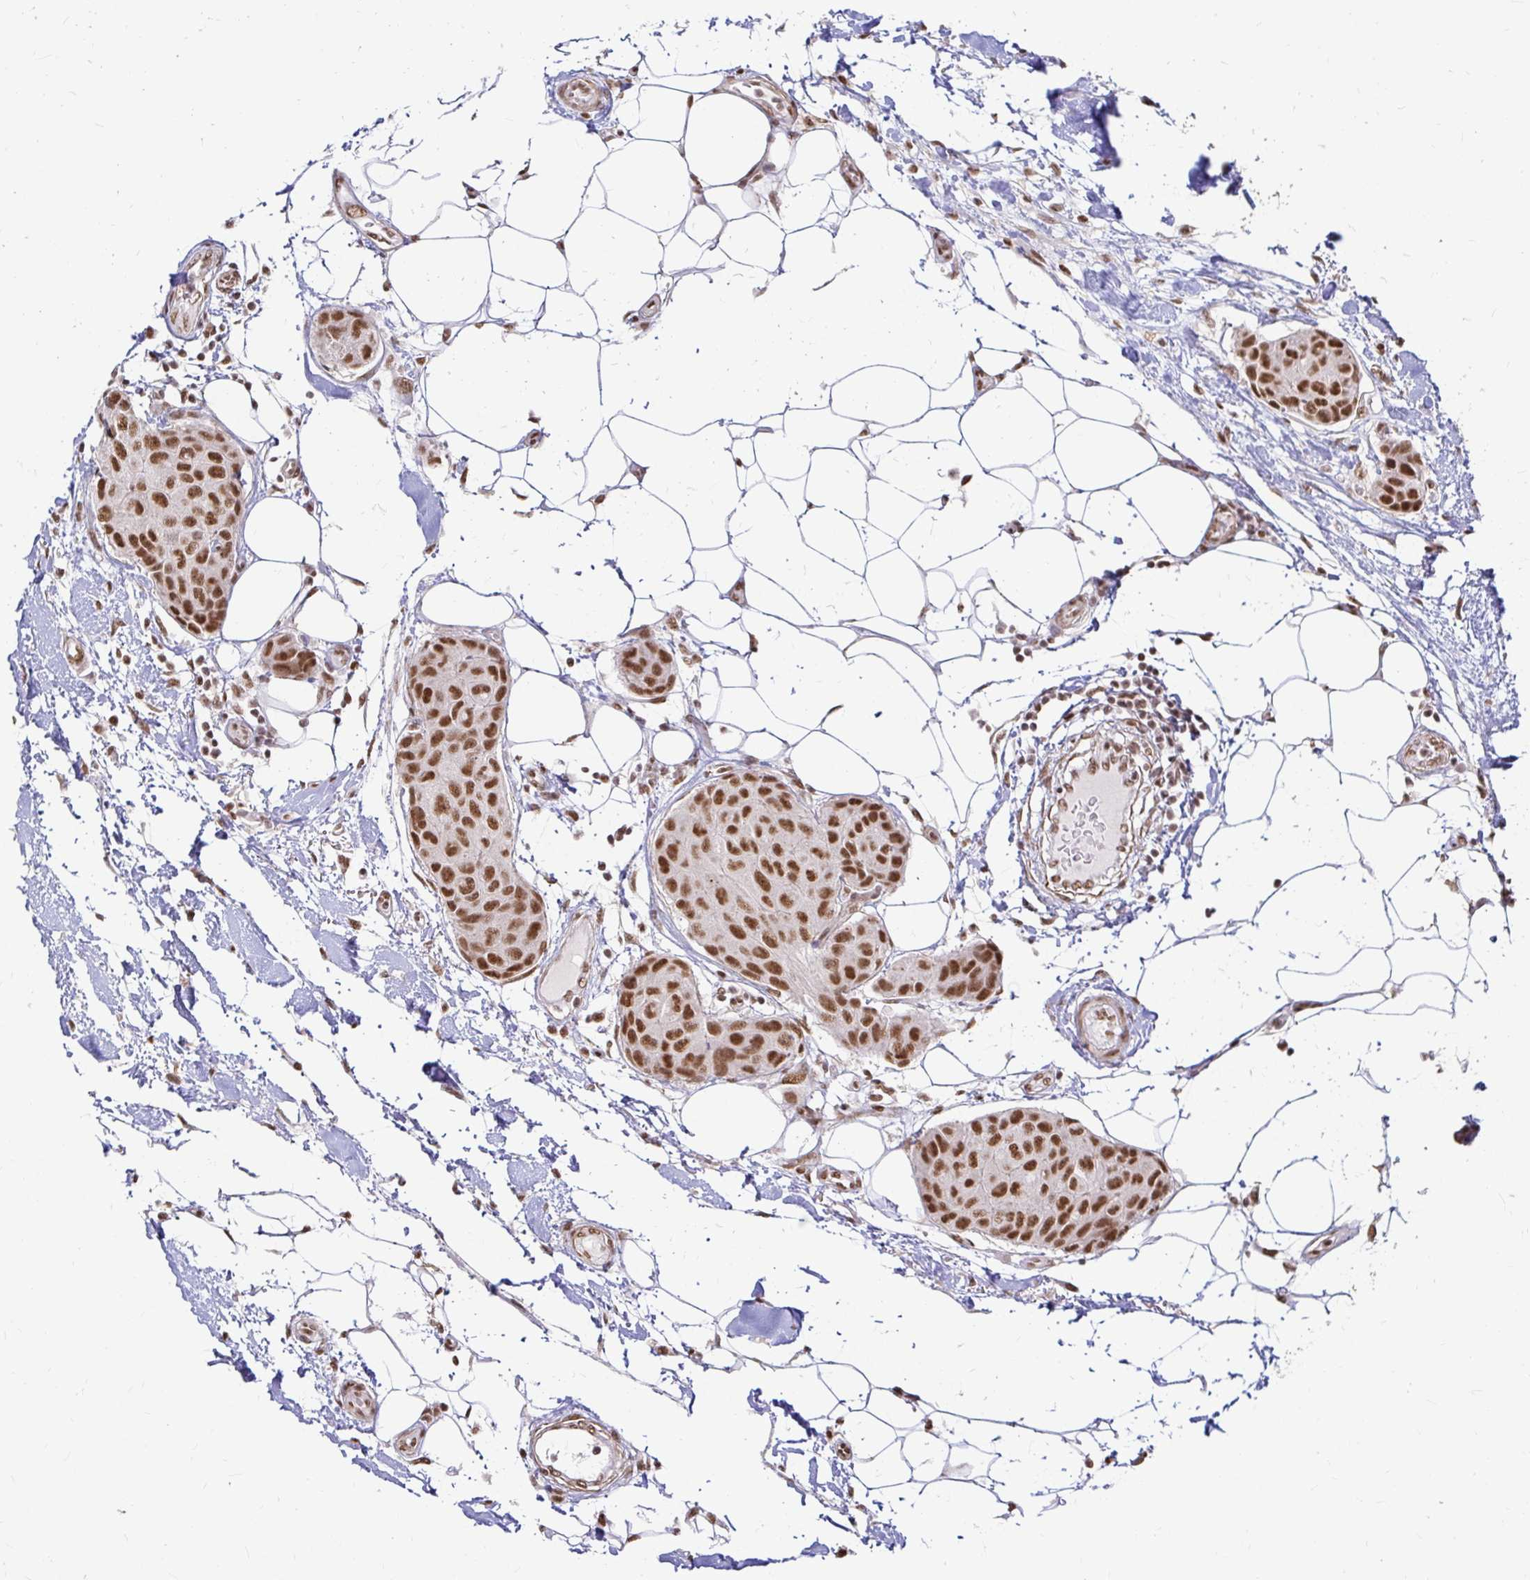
{"staining": {"intensity": "strong", "quantity": ">75%", "location": "nuclear"}, "tissue": "breast cancer", "cell_type": "Tumor cells", "image_type": "cancer", "snomed": [{"axis": "morphology", "description": "Duct carcinoma"}, {"axis": "topography", "description": "Breast"}, {"axis": "topography", "description": "Lymph node"}], "caption": "The image displays a brown stain indicating the presence of a protein in the nuclear of tumor cells in breast cancer (invasive ductal carcinoma). Using DAB (3,3'-diaminobenzidine) (brown) and hematoxylin (blue) stains, captured at high magnification using brightfield microscopy.", "gene": "HNRNPU", "patient": {"sex": "female", "age": 80}}